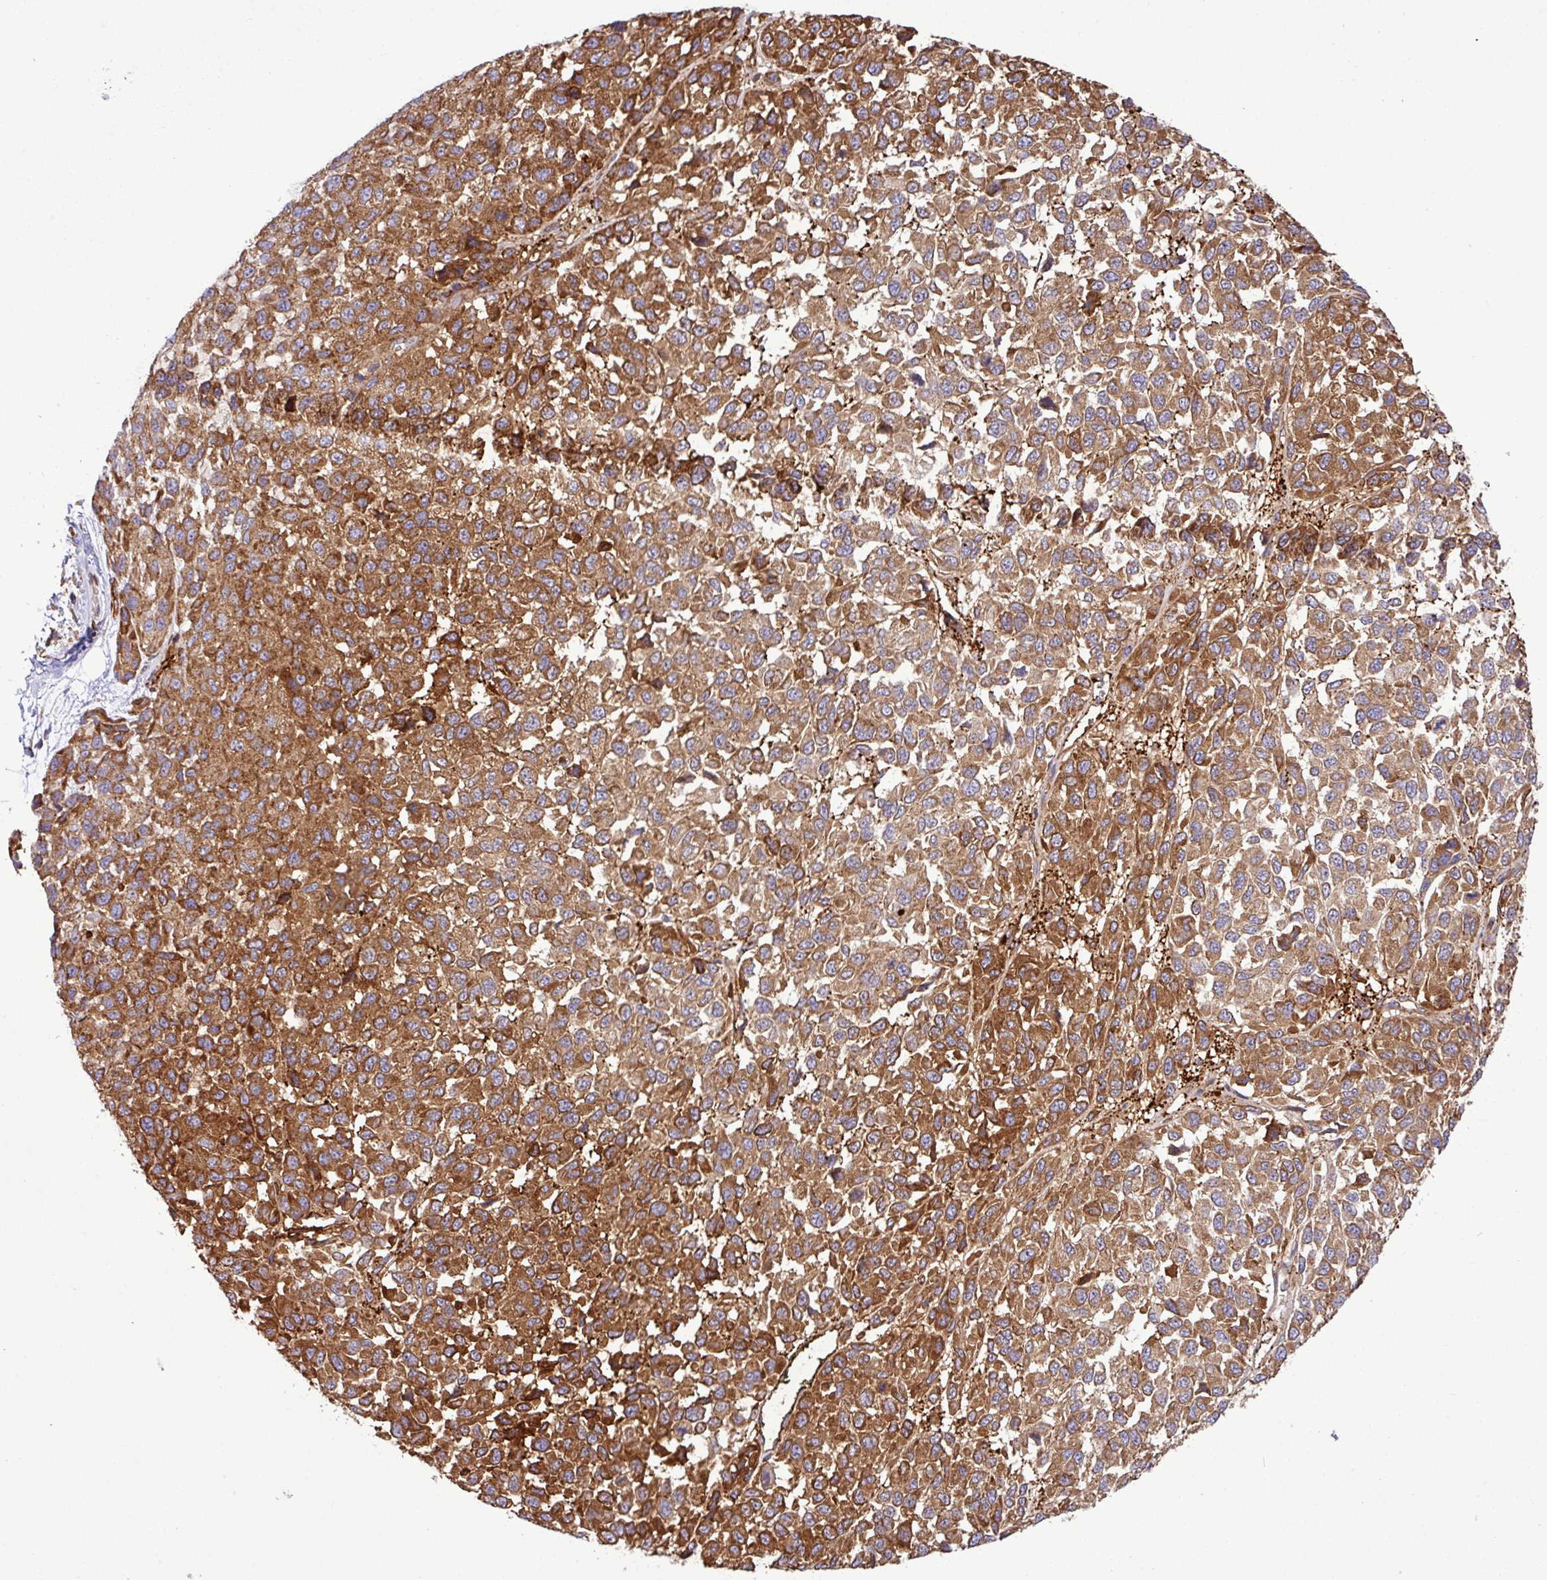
{"staining": {"intensity": "strong", "quantity": ">75%", "location": "cytoplasmic/membranous"}, "tissue": "melanoma", "cell_type": "Tumor cells", "image_type": "cancer", "snomed": [{"axis": "morphology", "description": "Malignant melanoma, NOS"}, {"axis": "topography", "description": "Skin"}], "caption": "A photomicrograph of human malignant melanoma stained for a protein shows strong cytoplasmic/membranous brown staining in tumor cells.", "gene": "CWH43", "patient": {"sex": "male", "age": 62}}